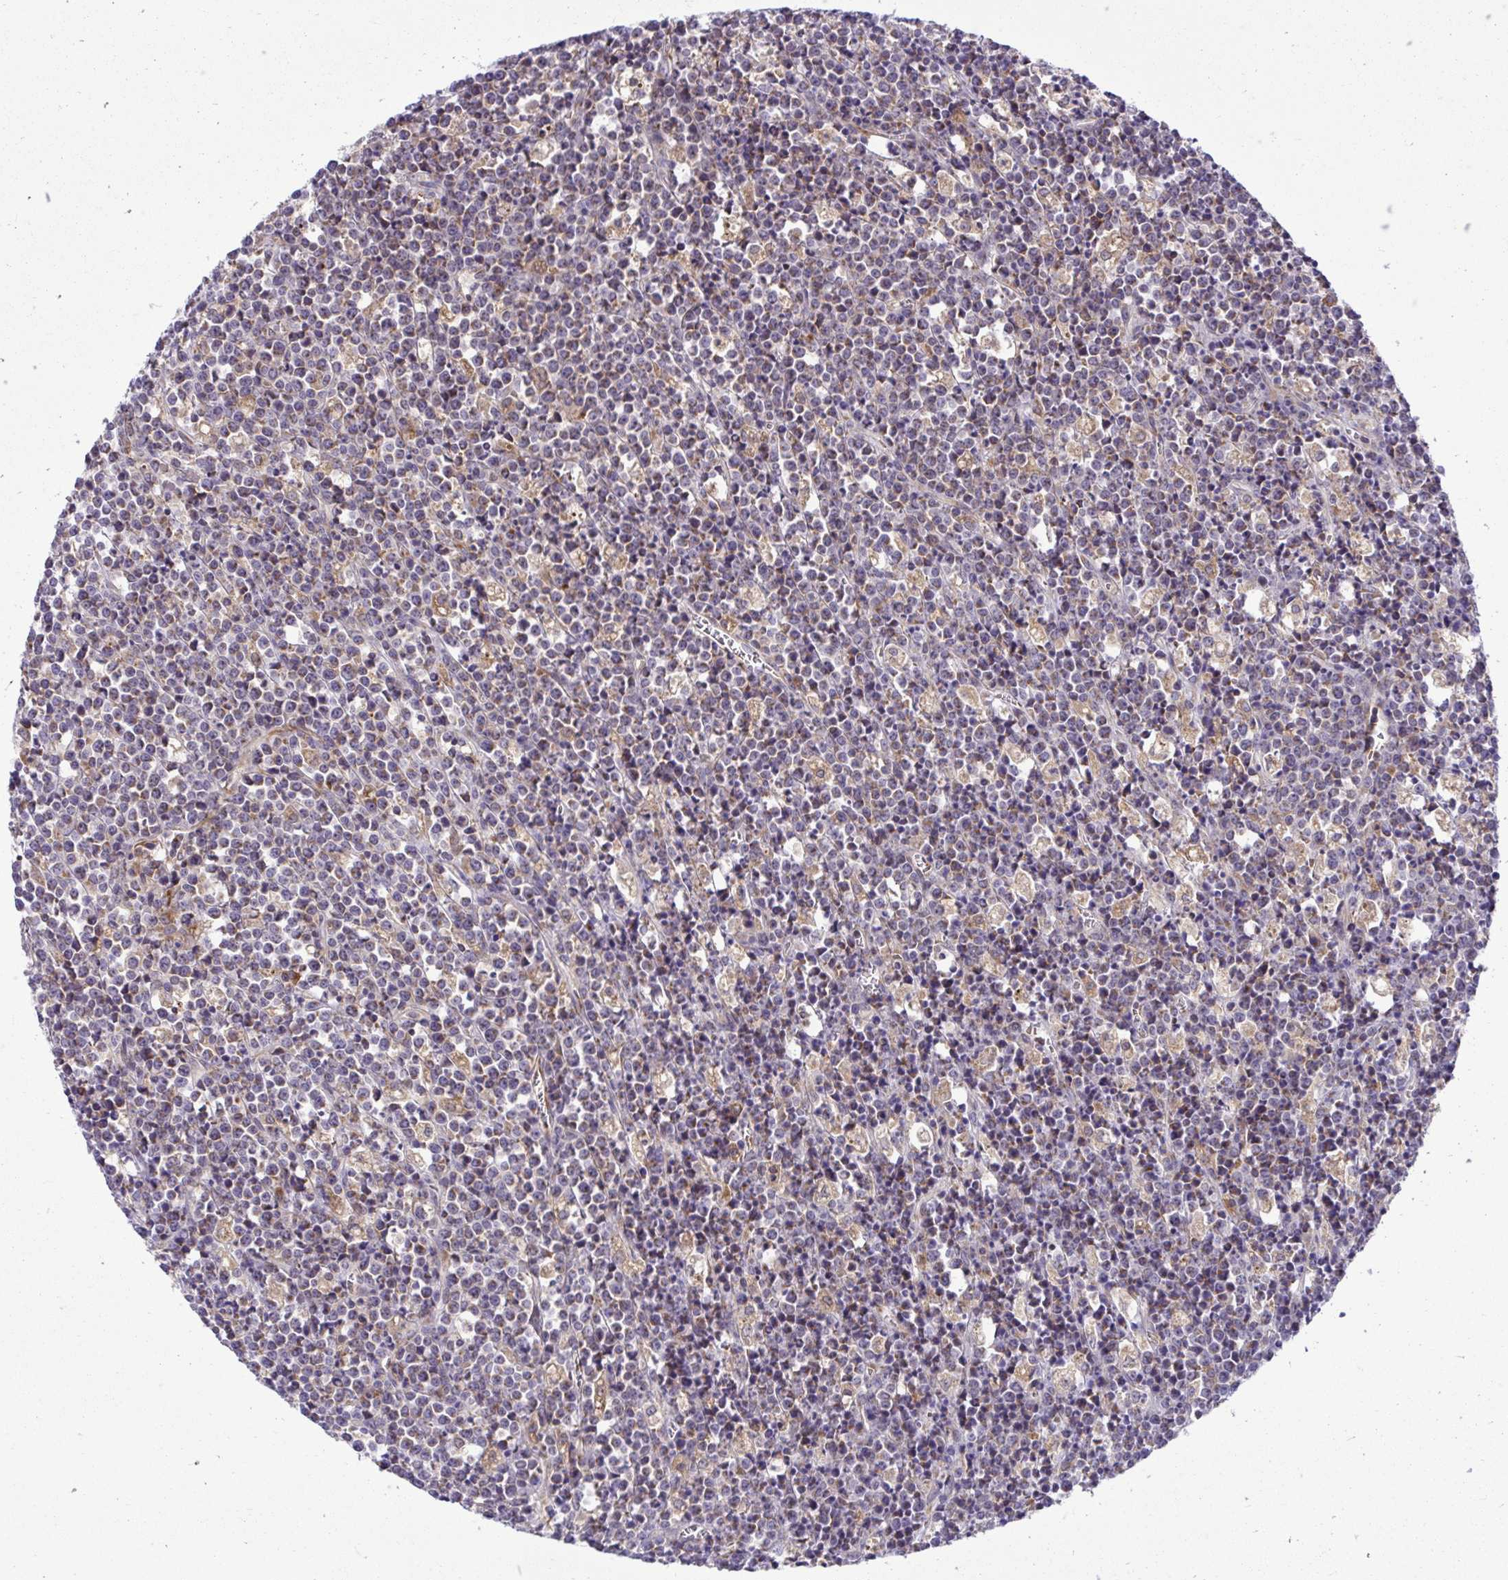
{"staining": {"intensity": "negative", "quantity": "none", "location": "none"}, "tissue": "lymphoma", "cell_type": "Tumor cells", "image_type": "cancer", "snomed": [{"axis": "morphology", "description": "Malignant lymphoma, non-Hodgkin's type, High grade"}, {"axis": "topography", "description": "Ovary"}], "caption": "An immunohistochemistry (IHC) histopathology image of lymphoma is shown. There is no staining in tumor cells of lymphoma.", "gene": "VTI1B", "patient": {"sex": "female", "age": 56}}